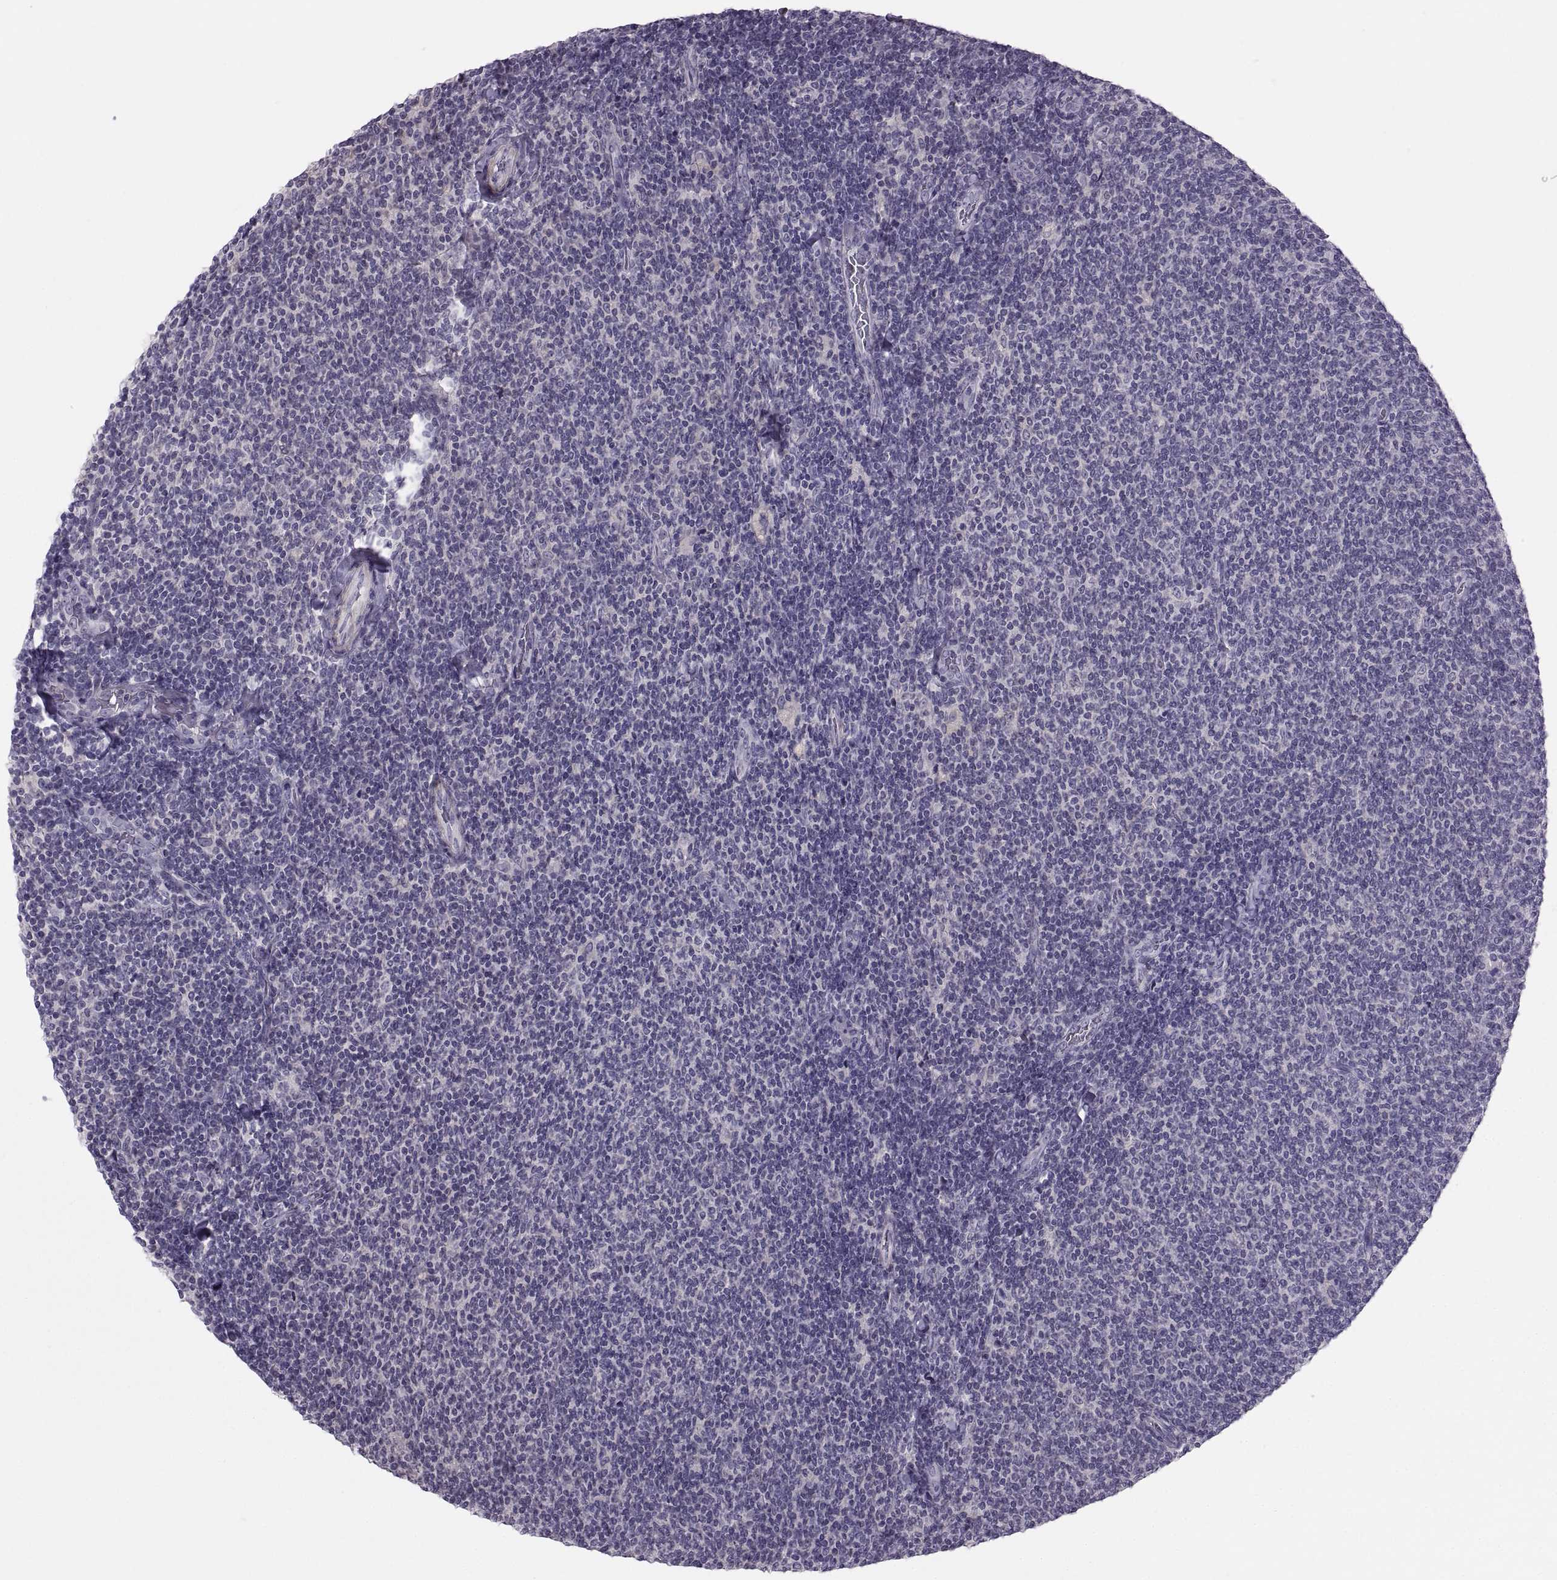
{"staining": {"intensity": "negative", "quantity": "none", "location": "none"}, "tissue": "lymphoma", "cell_type": "Tumor cells", "image_type": "cancer", "snomed": [{"axis": "morphology", "description": "Malignant lymphoma, non-Hodgkin's type, Low grade"}, {"axis": "topography", "description": "Lymph node"}], "caption": "Lymphoma was stained to show a protein in brown. There is no significant positivity in tumor cells.", "gene": "BSPH1", "patient": {"sex": "male", "age": 52}}